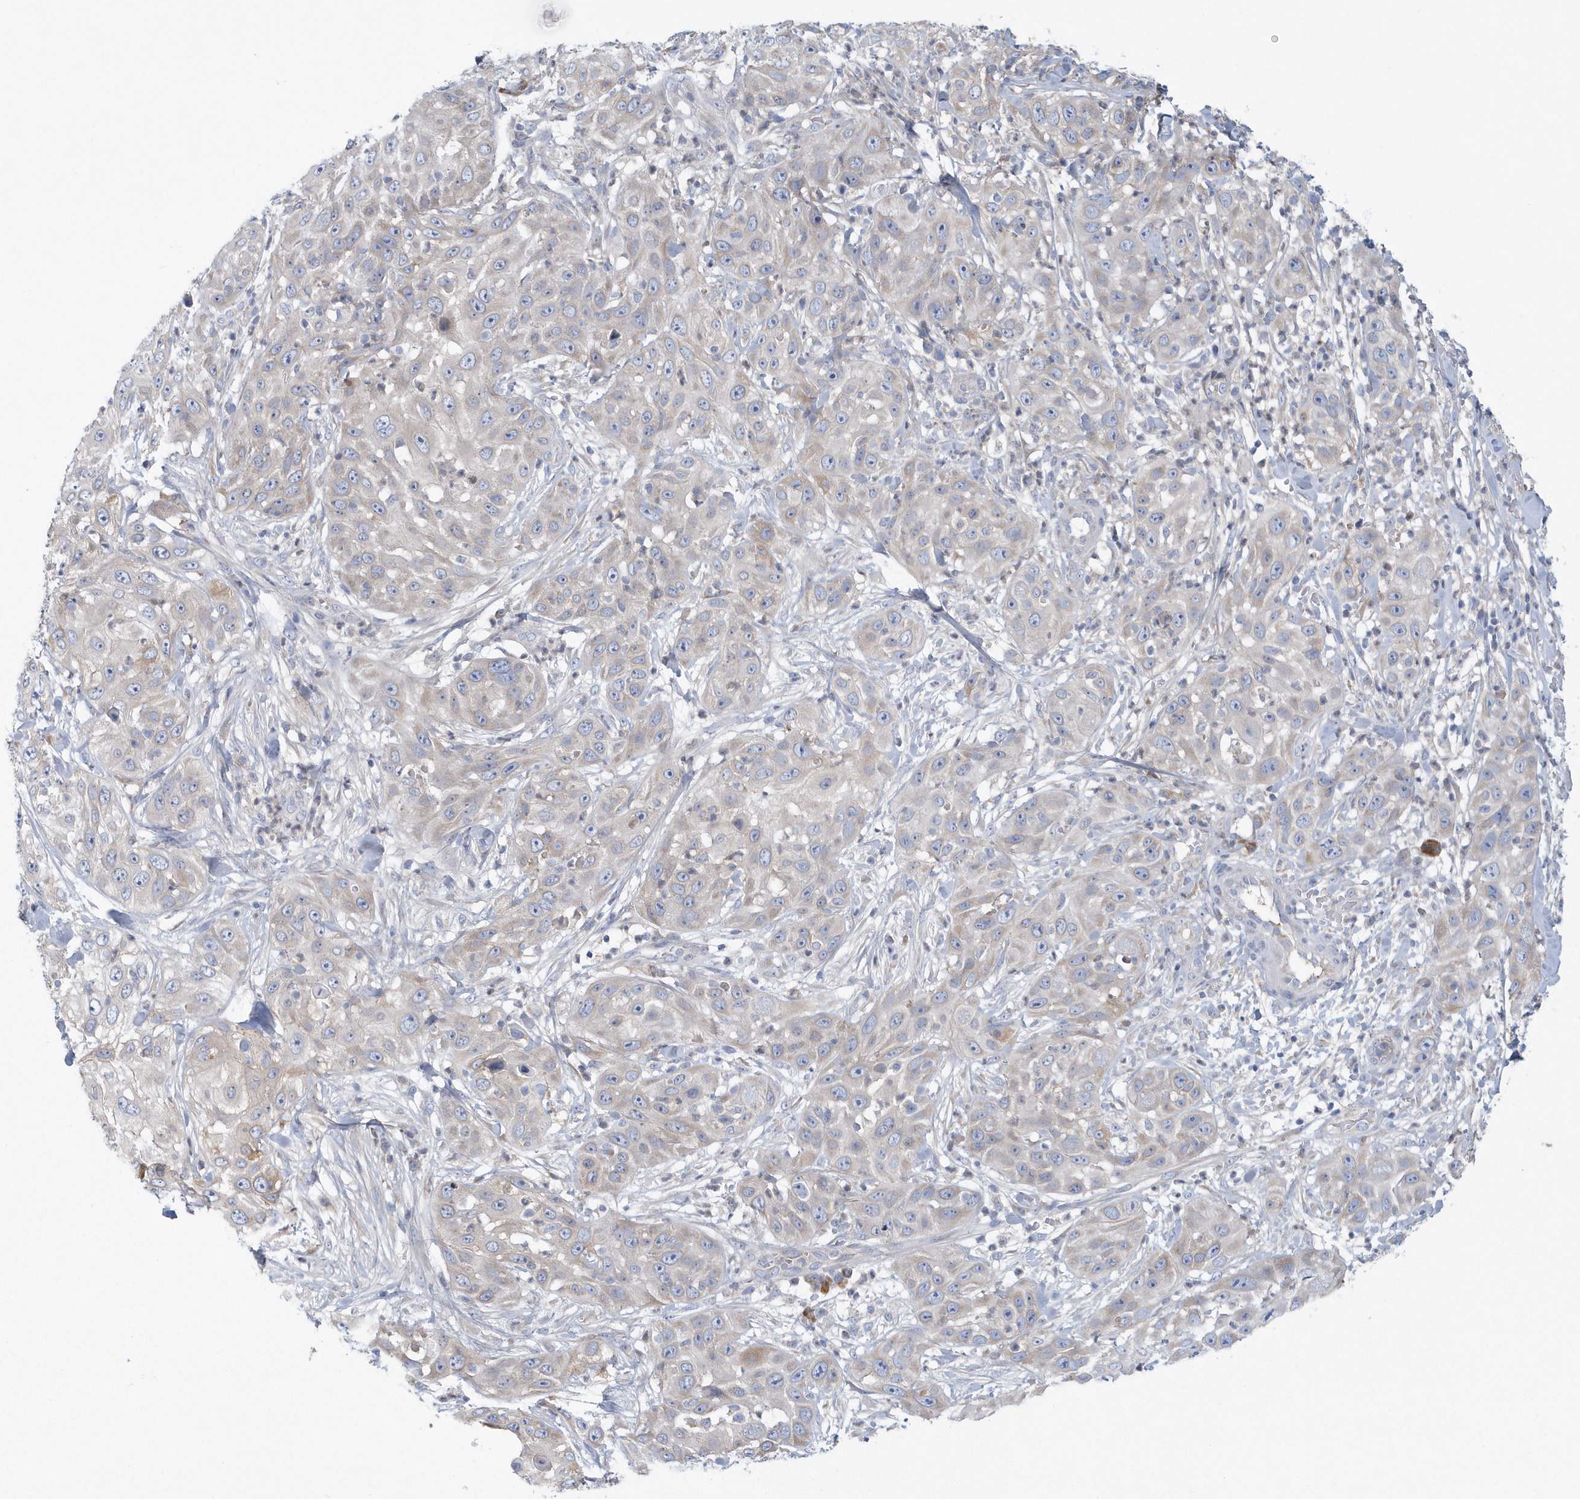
{"staining": {"intensity": "negative", "quantity": "none", "location": "none"}, "tissue": "skin cancer", "cell_type": "Tumor cells", "image_type": "cancer", "snomed": [{"axis": "morphology", "description": "Squamous cell carcinoma, NOS"}, {"axis": "topography", "description": "Skin"}], "caption": "Immunohistochemistry (IHC) photomicrograph of skin cancer stained for a protein (brown), which exhibits no positivity in tumor cells.", "gene": "SPATA18", "patient": {"sex": "female", "age": 44}}